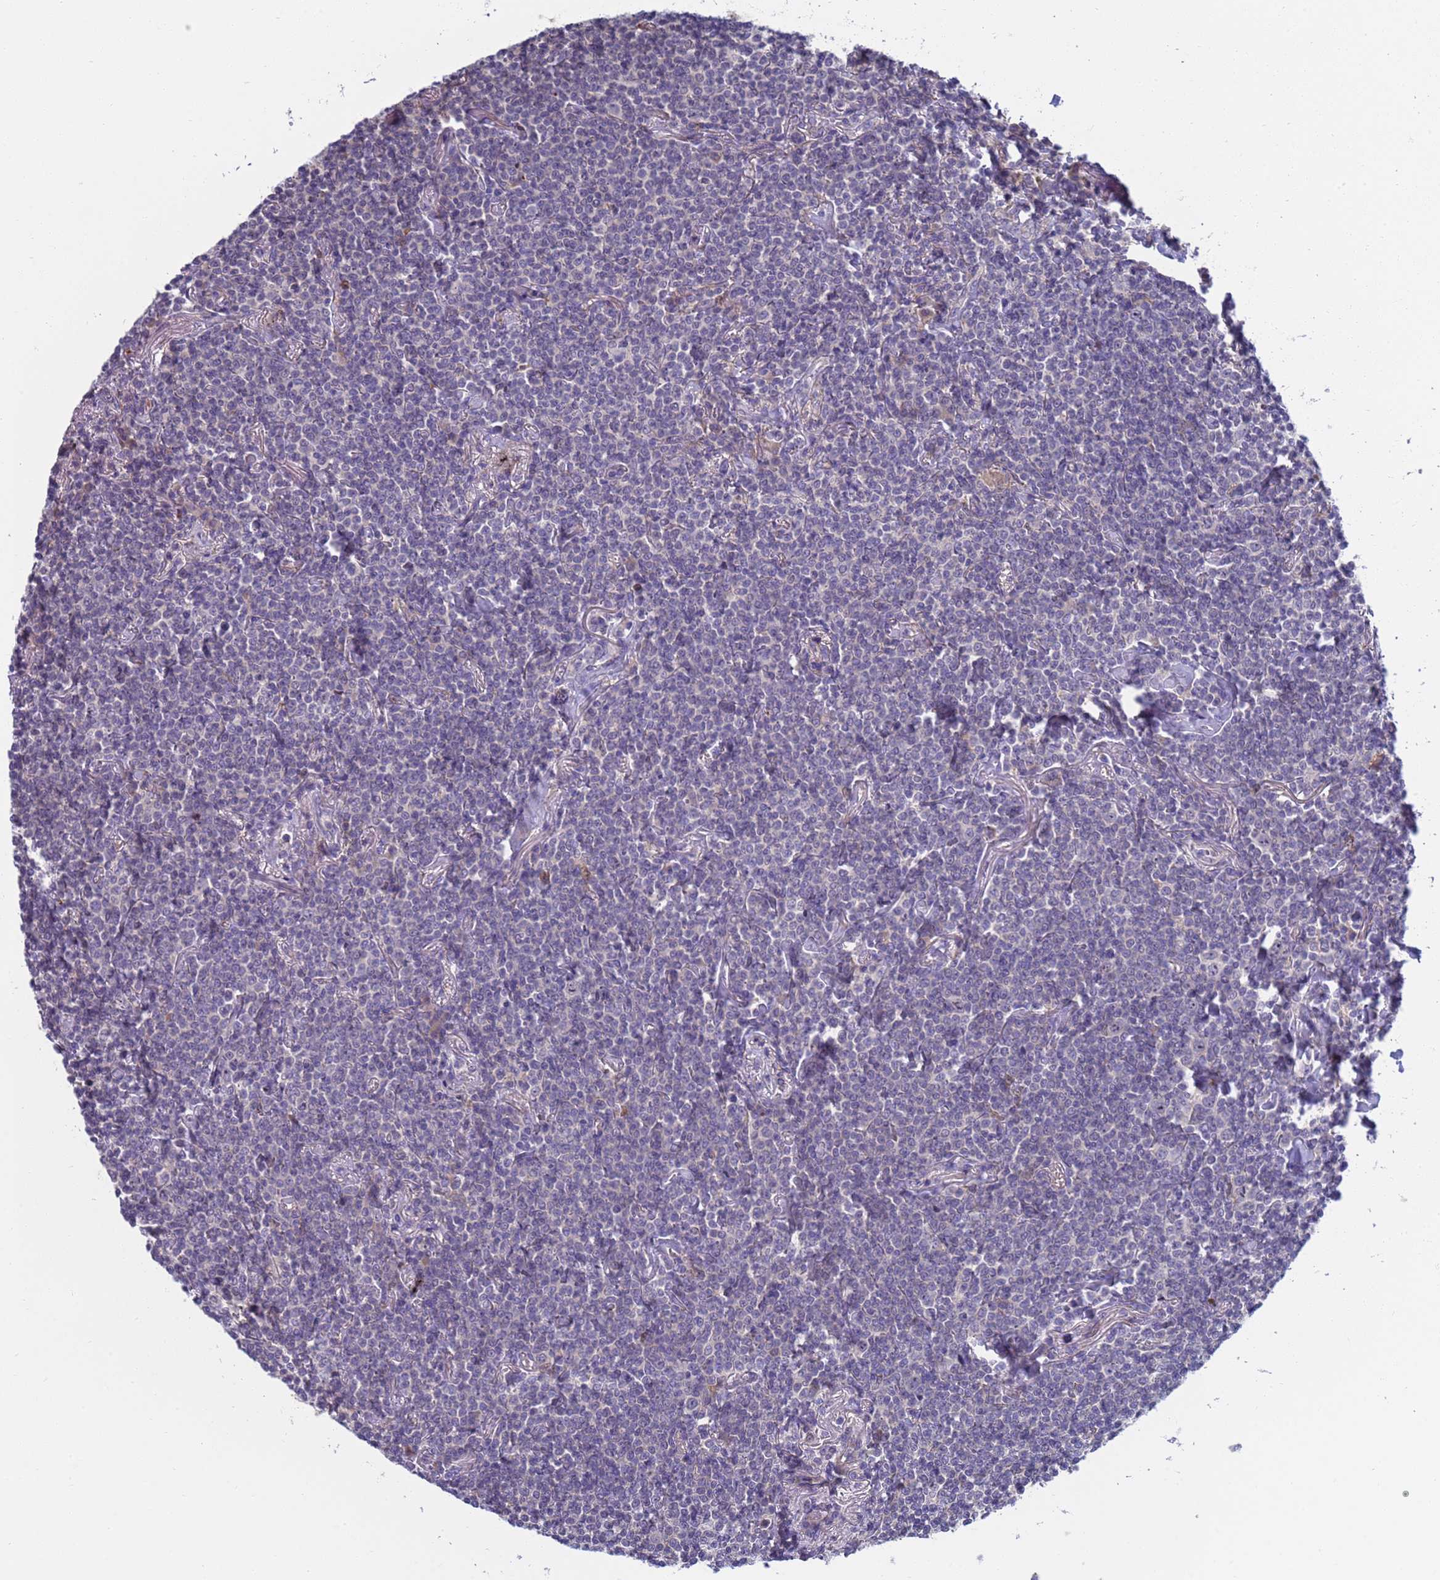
{"staining": {"intensity": "negative", "quantity": "none", "location": "none"}, "tissue": "lymphoma", "cell_type": "Tumor cells", "image_type": "cancer", "snomed": [{"axis": "morphology", "description": "Malignant lymphoma, non-Hodgkin's type, Low grade"}, {"axis": "topography", "description": "Lung"}], "caption": "IHC of low-grade malignant lymphoma, non-Hodgkin's type reveals no positivity in tumor cells.", "gene": "ENOSF1", "patient": {"sex": "female", "age": 71}}